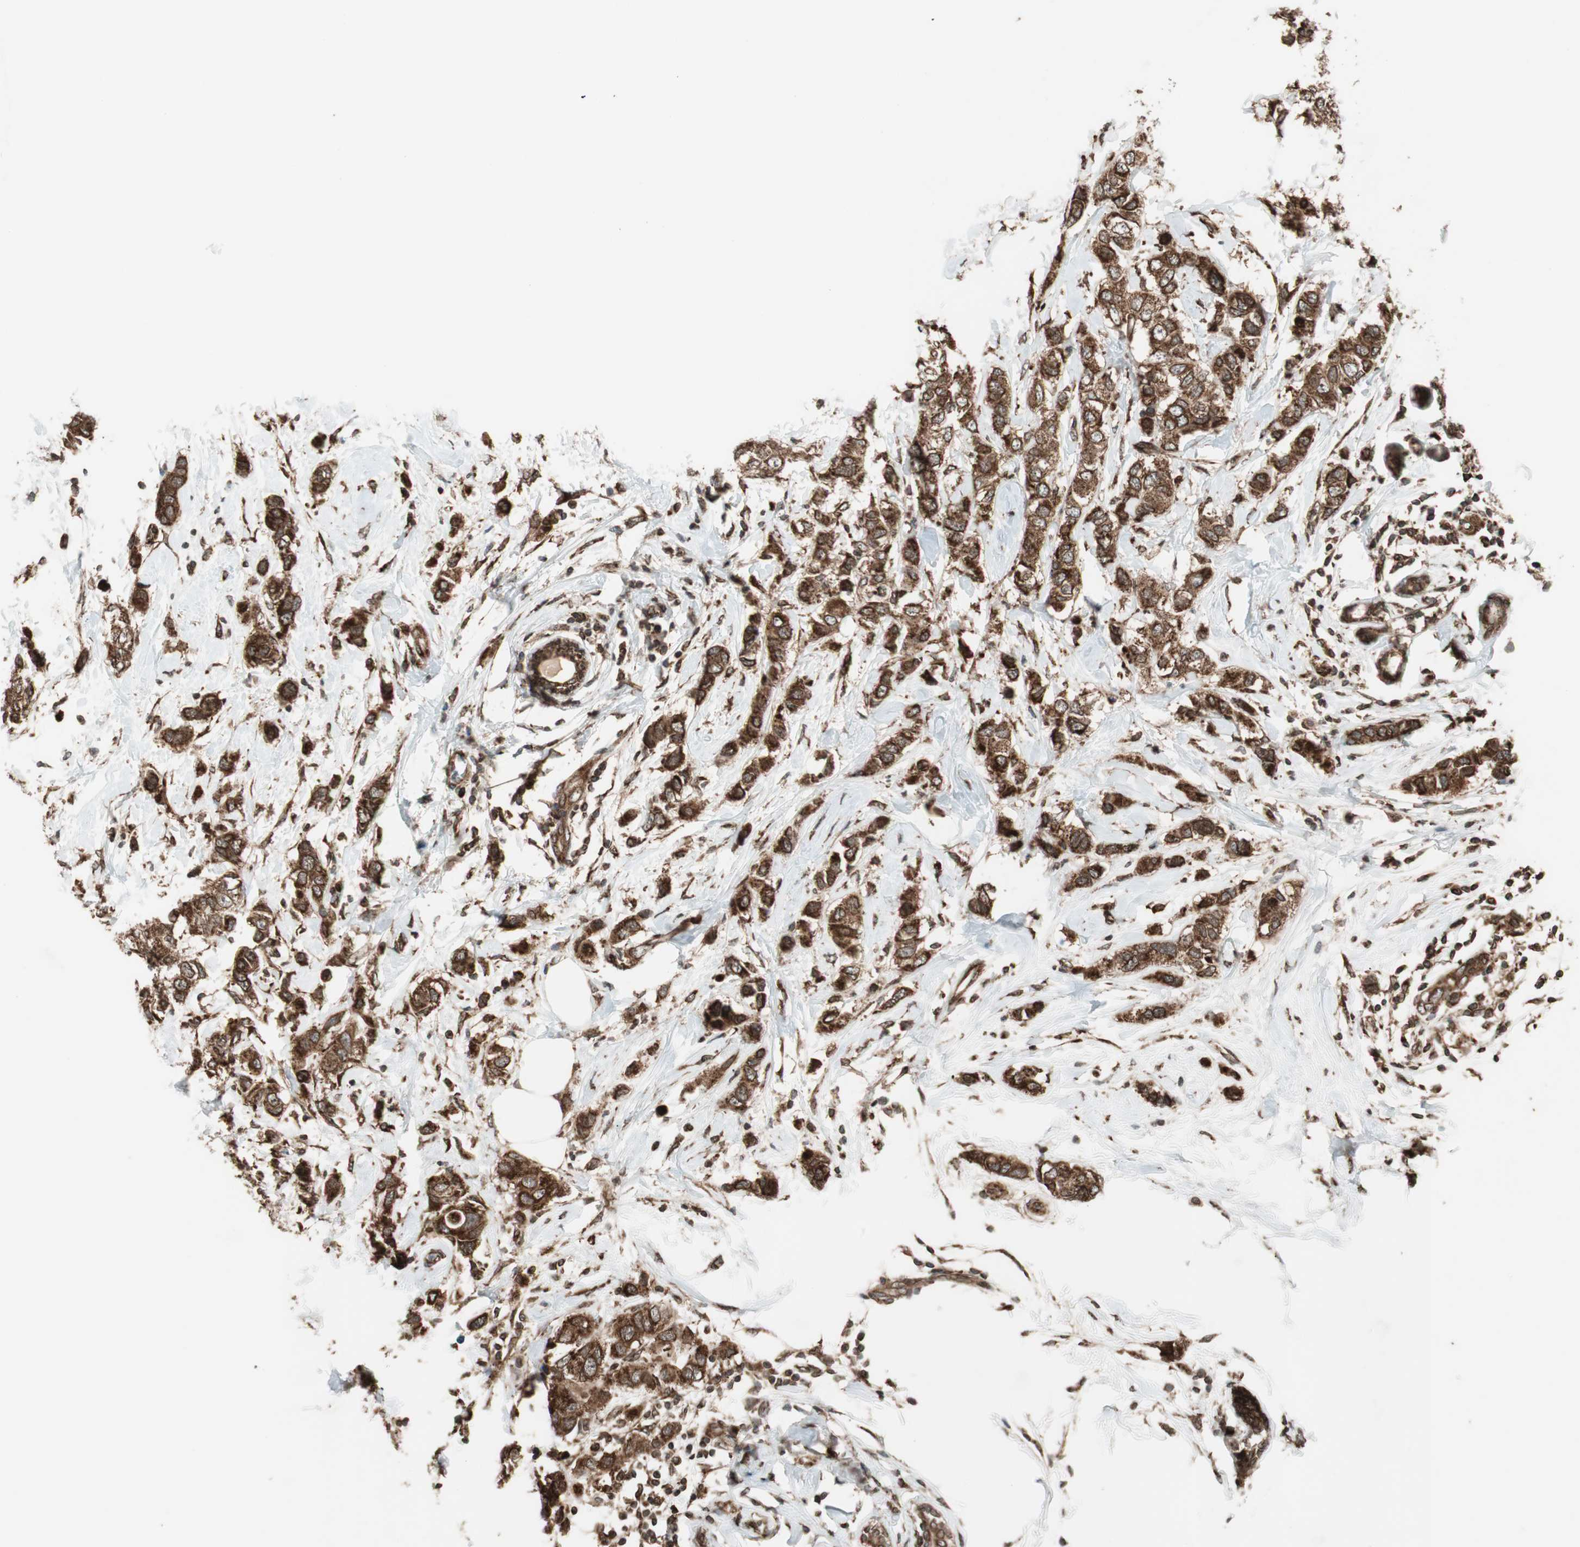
{"staining": {"intensity": "strong", "quantity": ">75%", "location": "cytoplasmic/membranous,nuclear"}, "tissue": "breast cancer", "cell_type": "Tumor cells", "image_type": "cancer", "snomed": [{"axis": "morphology", "description": "Duct carcinoma"}, {"axis": "topography", "description": "Breast"}], "caption": "IHC of breast cancer (invasive ductal carcinoma) displays high levels of strong cytoplasmic/membranous and nuclear staining in about >75% of tumor cells.", "gene": "NUP62", "patient": {"sex": "female", "age": 50}}